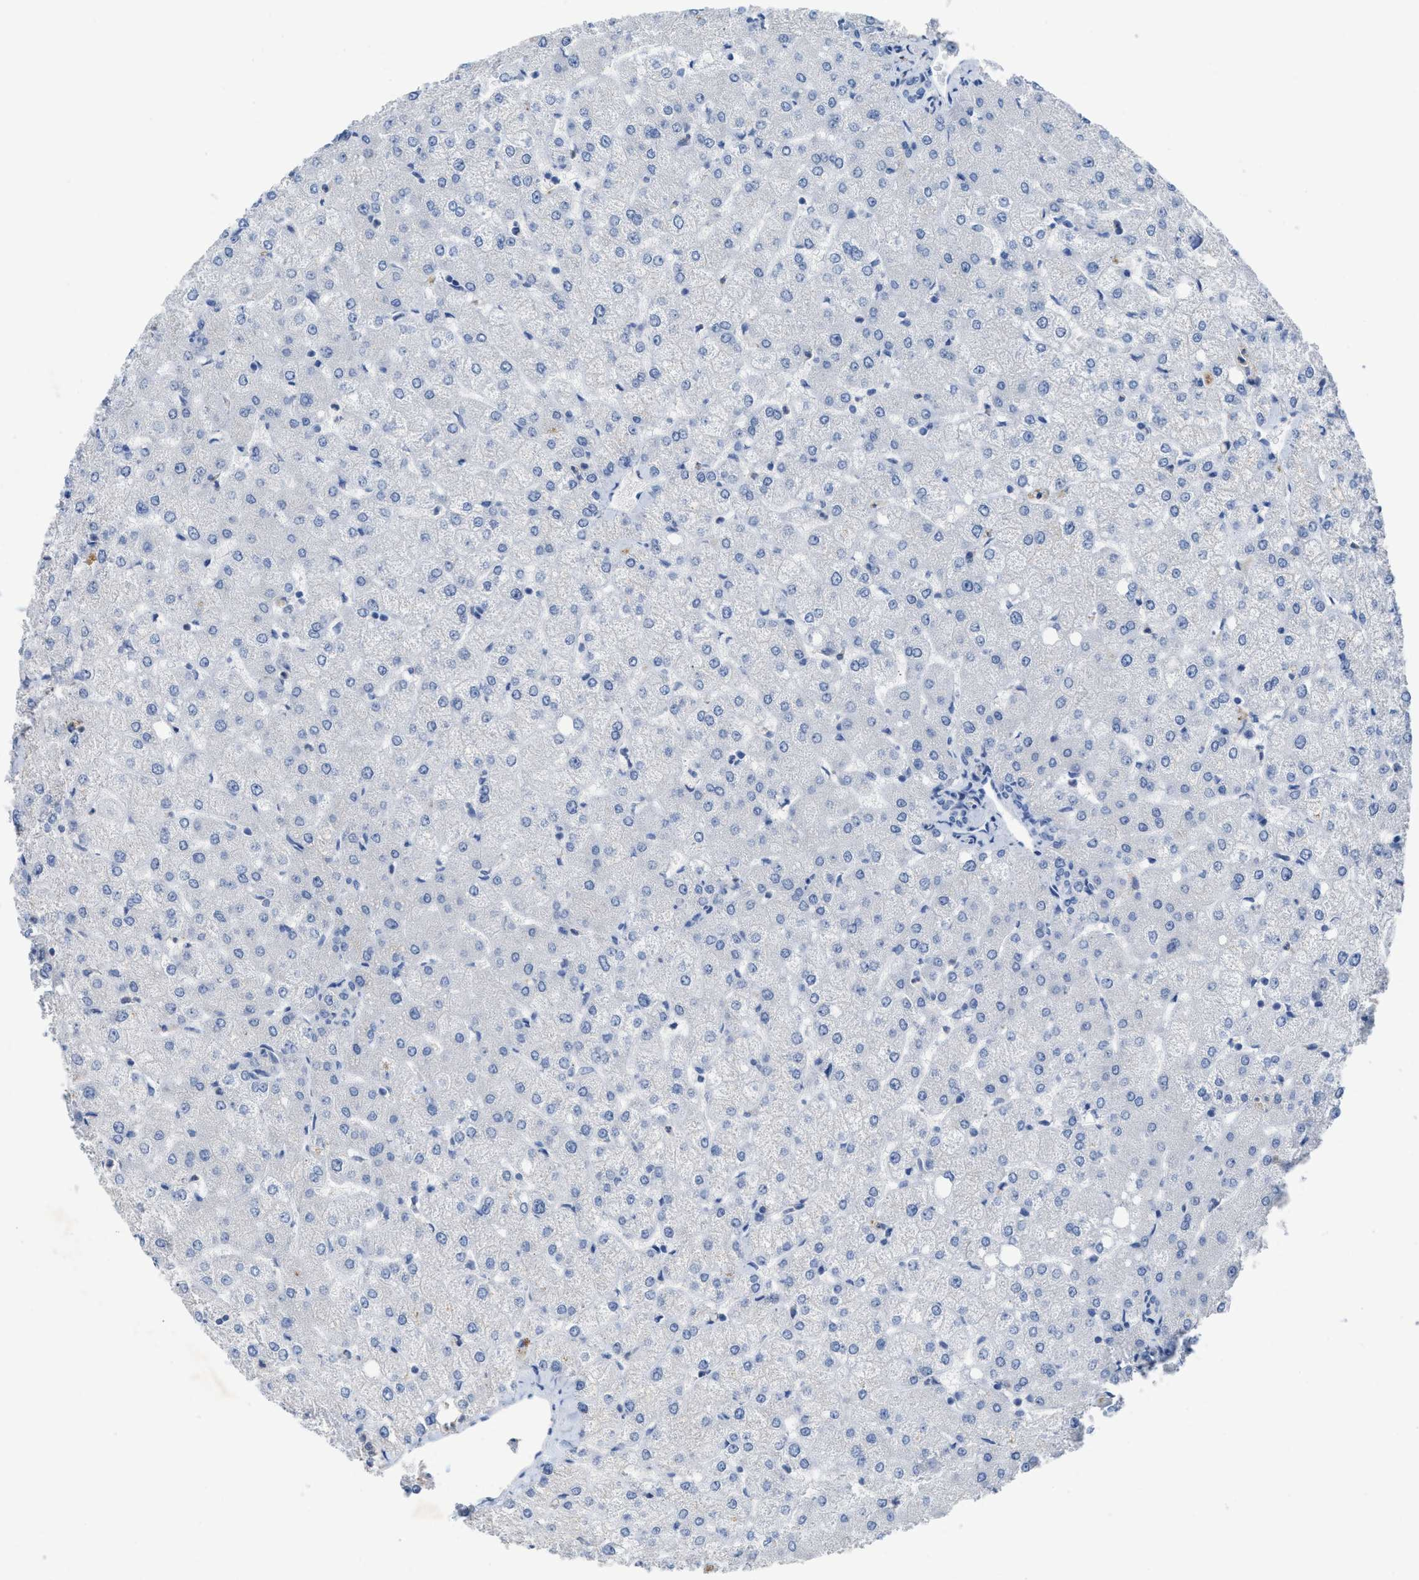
{"staining": {"intensity": "negative", "quantity": "none", "location": "none"}, "tissue": "liver", "cell_type": "Cholangiocytes", "image_type": "normal", "snomed": [{"axis": "morphology", "description": "Normal tissue, NOS"}, {"axis": "topography", "description": "Liver"}], "caption": "Image shows no protein staining in cholangiocytes of unremarkable liver.", "gene": "CEACAM5", "patient": {"sex": "female", "age": 54}}